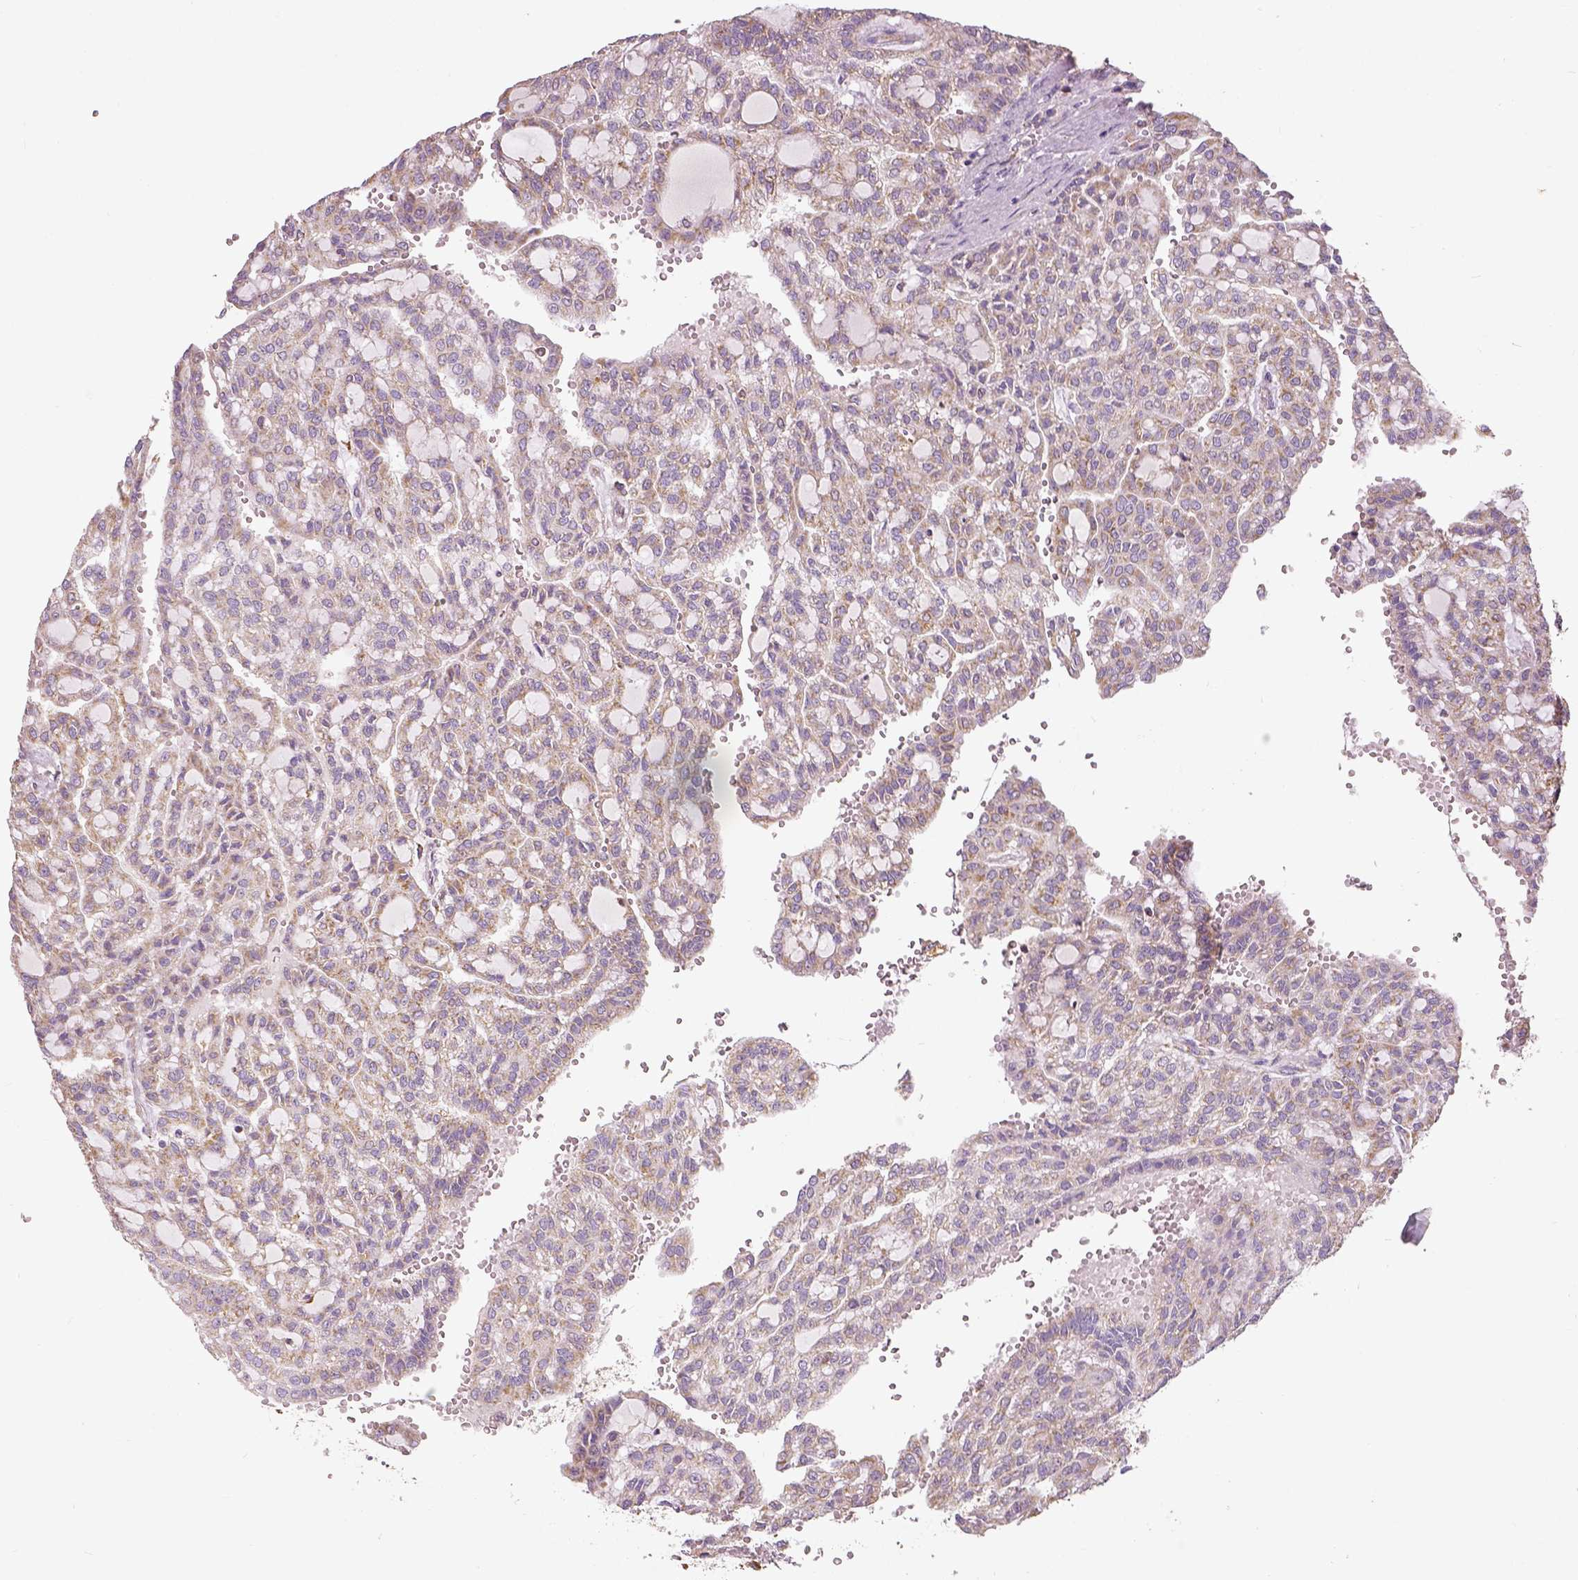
{"staining": {"intensity": "weak", "quantity": ">75%", "location": "cytoplasmic/membranous"}, "tissue": "renal cancer", "cell_type": "Tumor cells", "image_type": "cancer", "snomed": [{"axis": "morphology", "description": "Adenocarcinoma, NOS"}, {"axis": "topography", "description": "Kidney"}], "caption": "An IHC photomicrograph of neoplastic tissue is shown. Protein staining in brown labels weak cytoplasmic/membranous positivity in adenocarcinoma (renal) within tumor cells.", "gene": "PGAM5", "patient": {"sex": "male", "age": 63}}